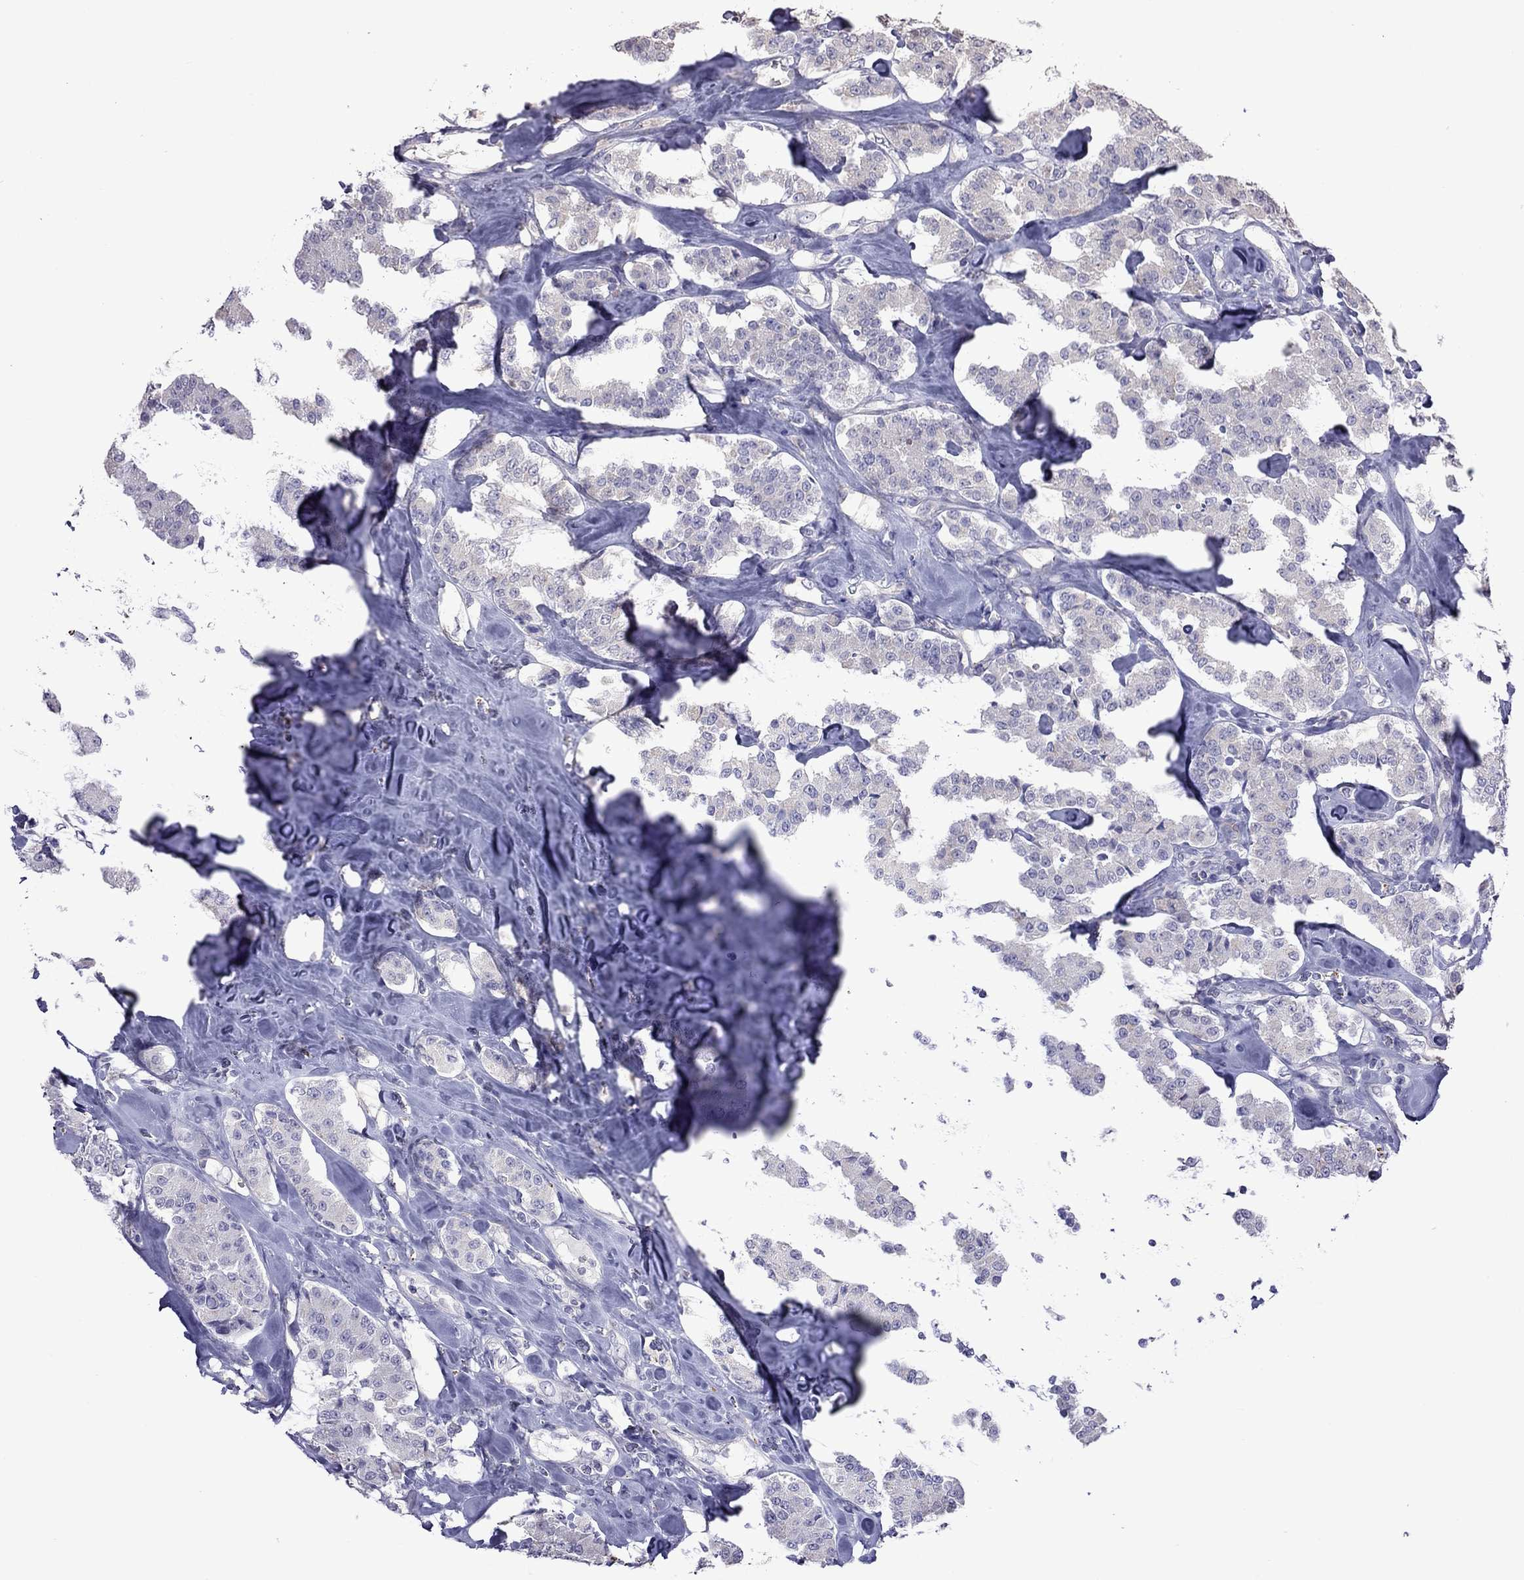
{"staining": {"intensity": "negative", "quantity": "none", "location": "none"}, "tissue": "carcinoid", "cell_type": "Tumor cells", "image_type": "cancer", "snomed": [{"axis": "morphology", "description": "Carcinoid, malignant, NOS"}, {"axis": "topography", "description": "Pancreas"}], "caption": "Image shows no protein positivity in tumor cells of carcinoid (malignant) tissue. Brightfield microscopy of IHC stained with DAB (3,3'-diaminobenzidine) (brown) and hematoxylin (blue), captured at high magnification.", "gene": "FEZ1", "patient": {"sex": "male", "age": 41}}